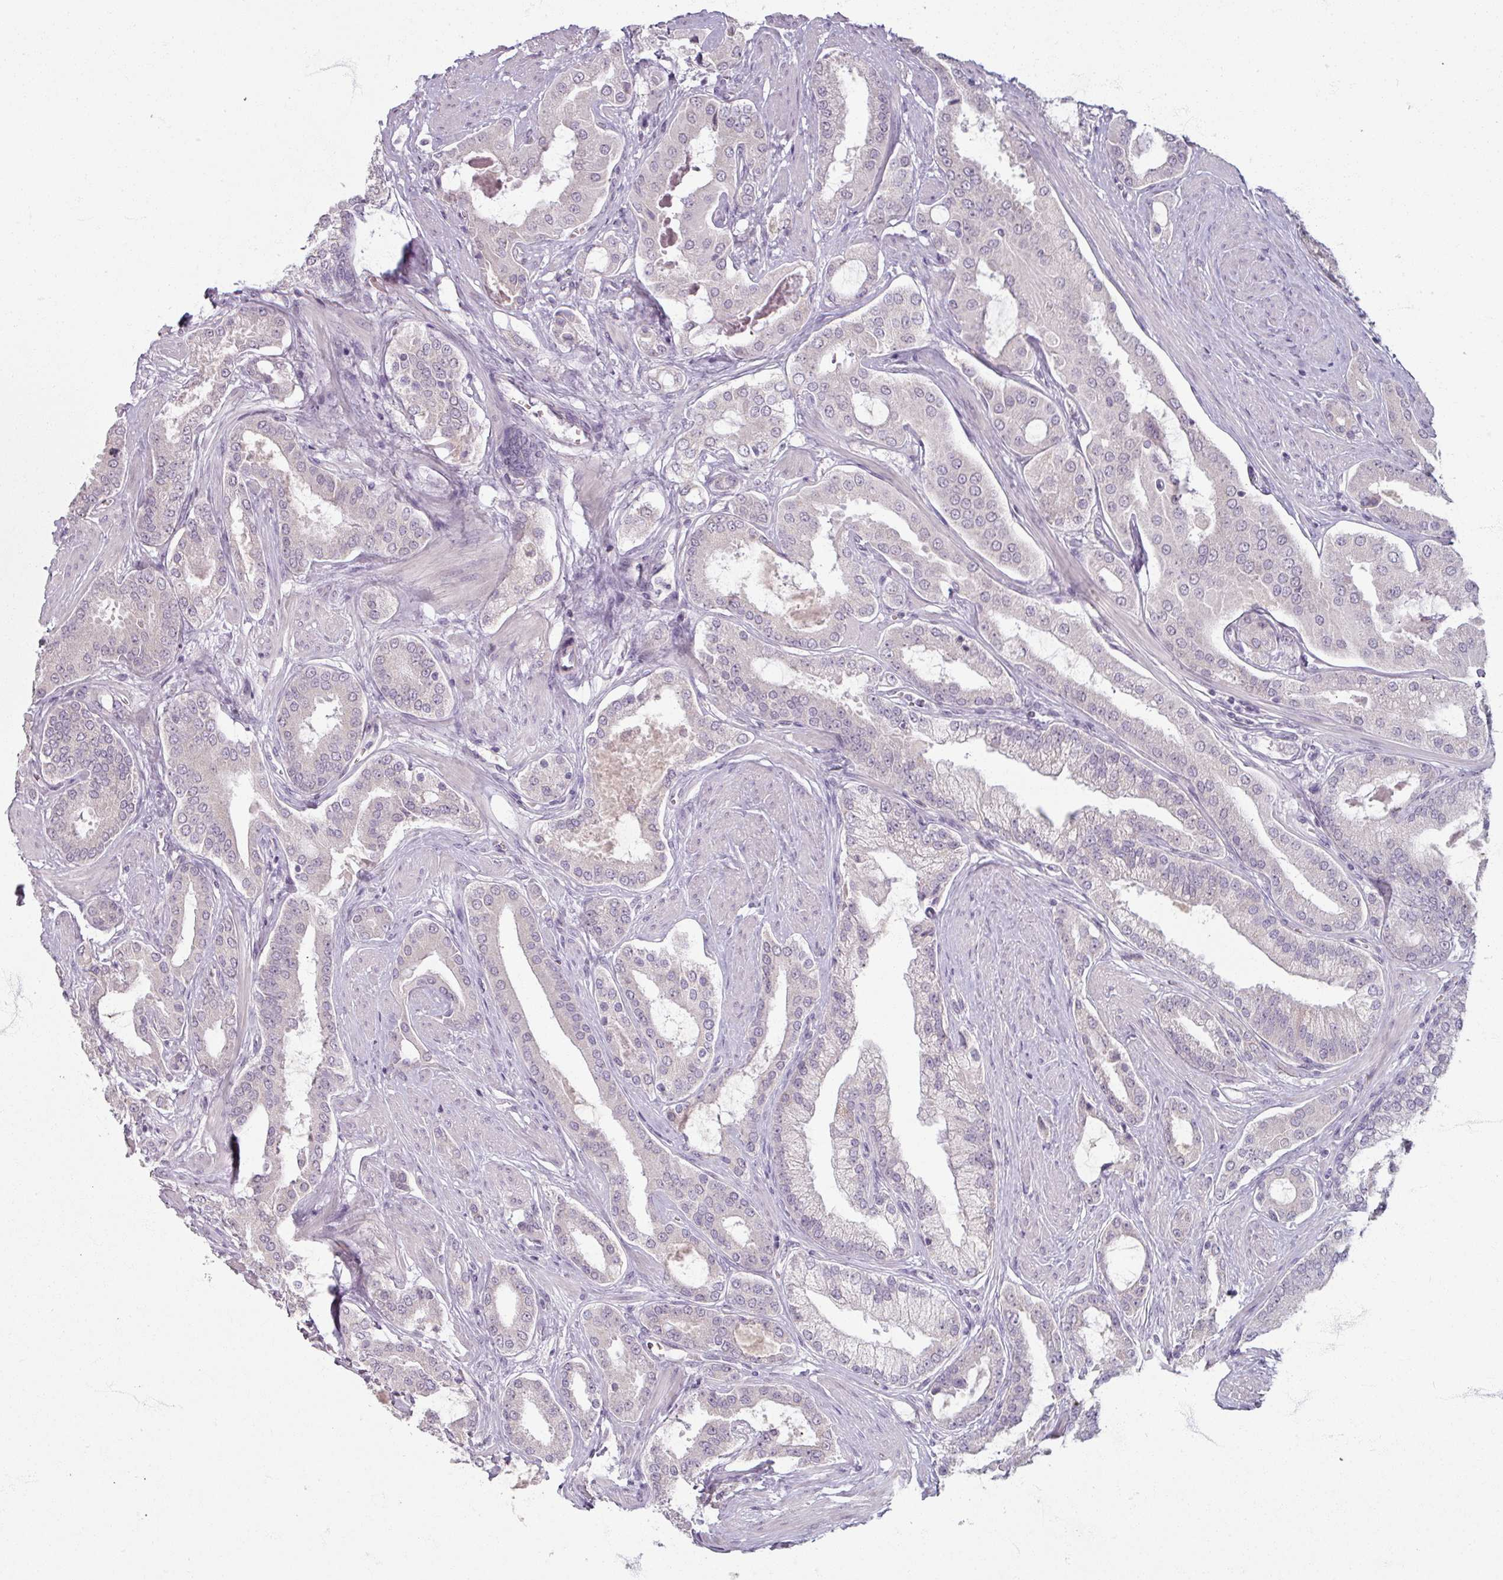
{"staining": {"intensity": "negative", "quantity": "none", "location": "none"}, "tissue": "prostate cancer", "cell_type": "Tumor cells", "image_type": "cancer", "snomed": [{"axis": "morphology", "description": "Adenocarcinoma, Low grade"}, {"axis": "topography", "description": "Prostate"}], "caption": "Low-grade adenocarcinoma (prostate) was stained to show a protein in brown. There is no significant positivity in tumor cells.", "gene": "SOX11", "patient": {"sex": "male", "age": 42}}